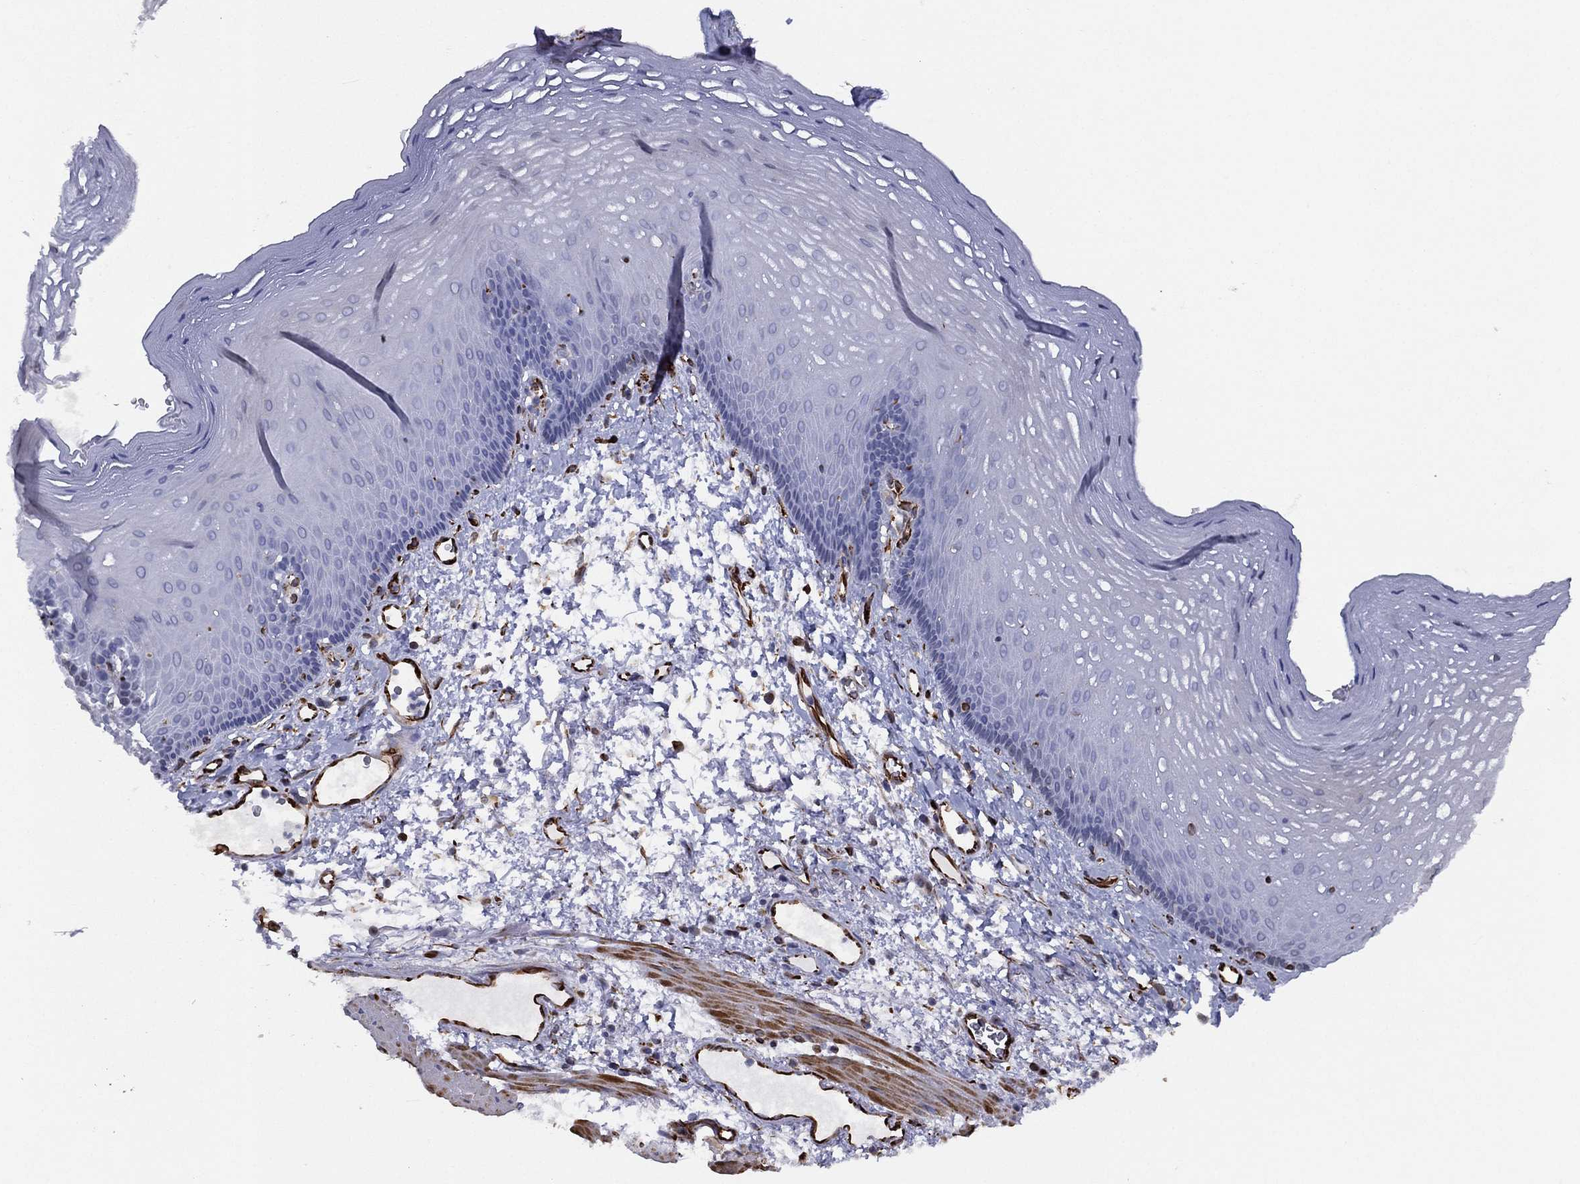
{"staining": {"intensity": "negative", "quantity": "none", "location": "none"}, "tissue": "esophagus", "cell_type": "Squamous epithelial cells", "image_type": "normal", "snomed": [{"axis": "morphology", "description": "Normal tissue, NOS"}, {"axis": "topography", "description": "Esophagus"}], "caption": "Normal esophagus was stained to show a protein in brown. There is no significant positivity in squamous epithelial cells.", "gene": "MAS1", "patient": {"sex": "male", "age": 76}}